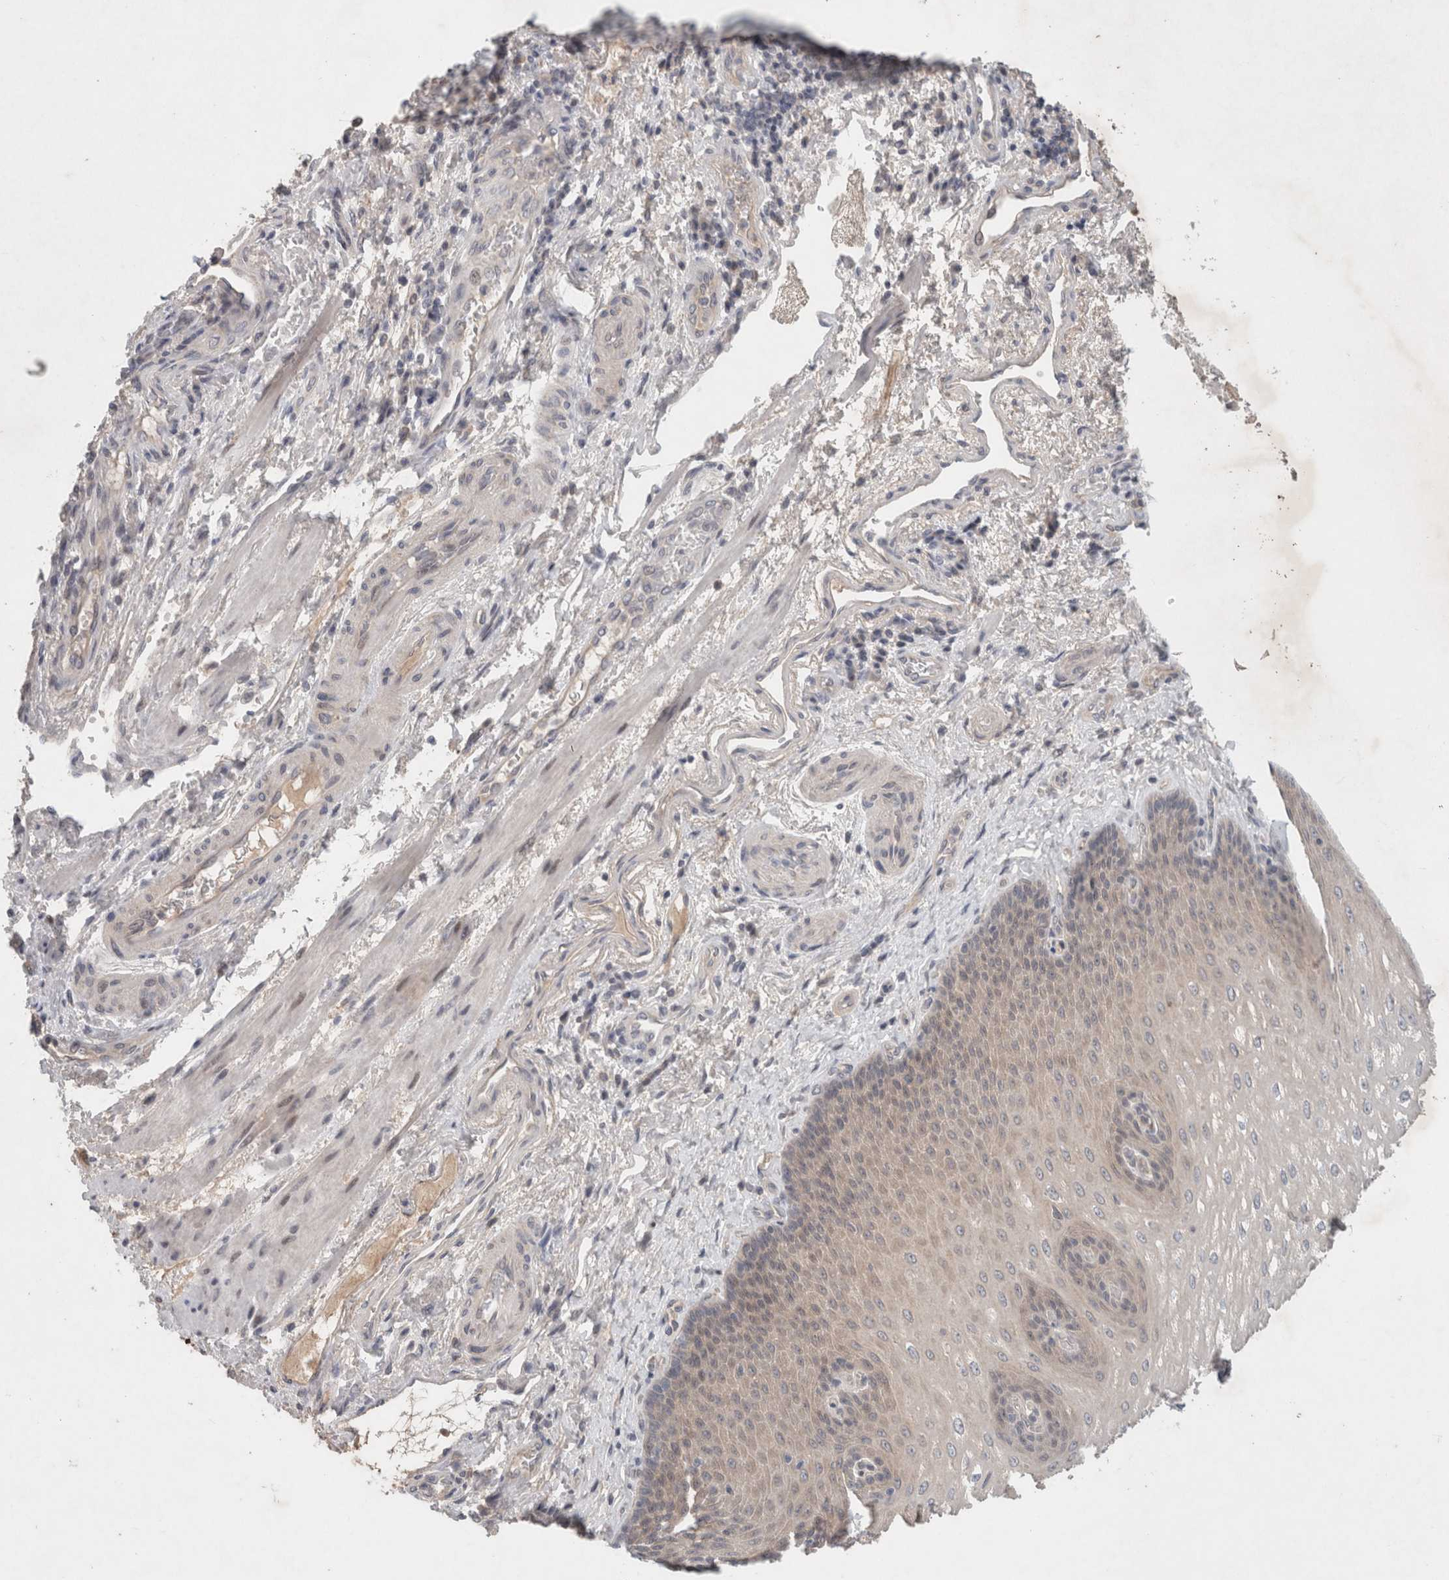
{"staining": {"intensity": "moderate", "quantity": "25%-75%", "location": "cytoplasmic/membranous,nuclear"}, "tissue": "esophagus", "cell_type": "Squamous epithelial cells", "image_type": "normal", "snomed": [{"axis": "morphology", "description": "Normal tissue, NOS"}, {"axis": "topography", "description": "Esophagus"}], "caption": "Immunohistochemical staining of unremarkable human esophagus reveals medium levels of moderate cytoplasmic/membranous,nuclear expression in about 25%-75% of squamous epithelial cells.", "gene": "RASAL2", "patient": {"sex": "male", "age": 54}}